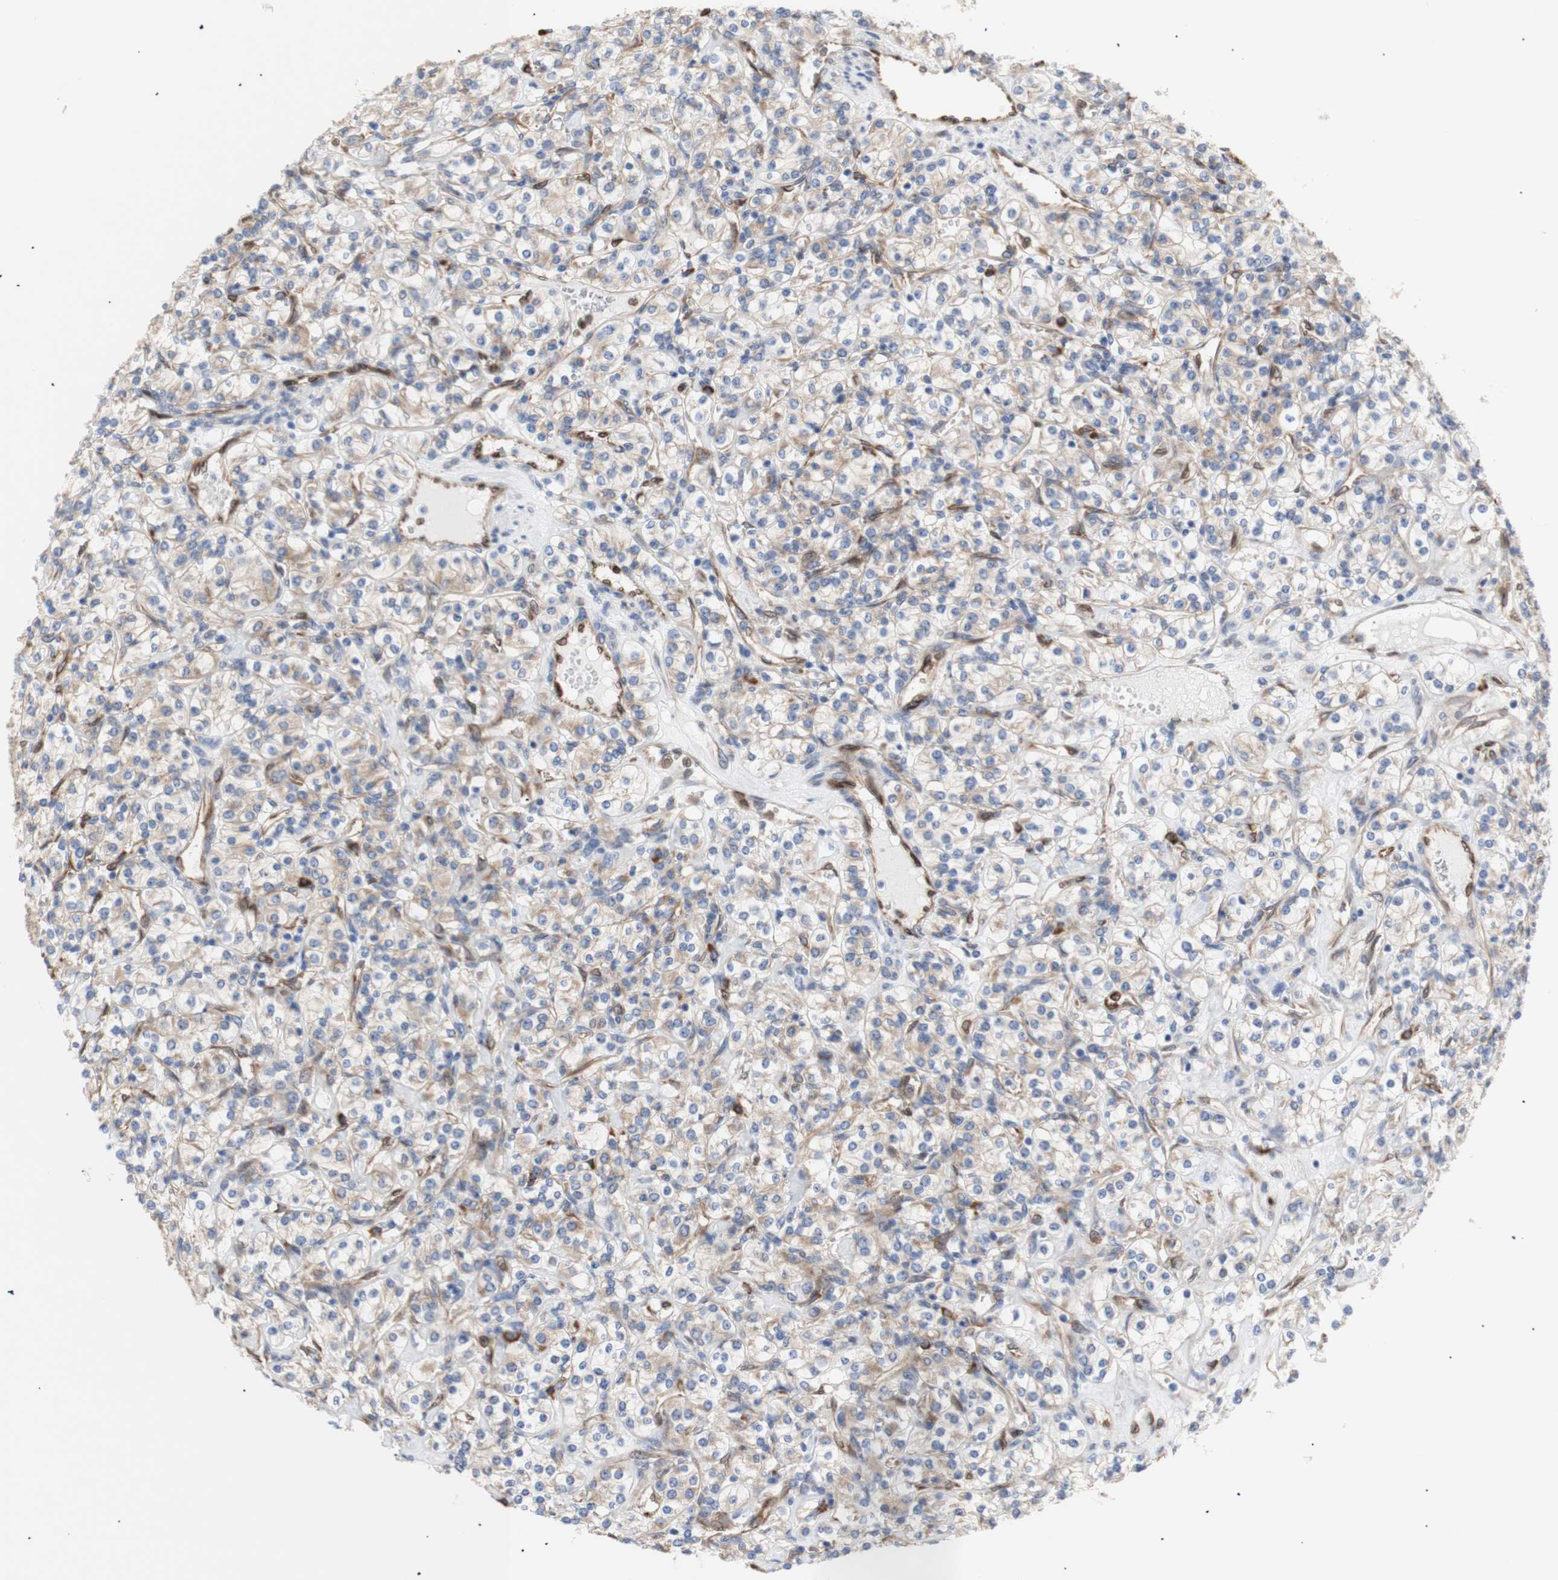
{"staining": {"intensity": "weak", "quantity": "25%-75%", "location": "cytoplasmic/membranous"}, "tissue": "renal cancer", "cell_type": "Tumor cells", "image_type": "cancer", "snomed": [{"axis": "morphology", "description": "Adenocarcinoma, NOS"}, {"axis": "topography", "description": "Kidney"}], "caption": "Immunohistochemical staining of human adenocarcinoma (renal) shows low levels of weak cytoplasmic/membranous staining in about 25%-75% of tumor cells.", "gene": "ERLIN1", "patient": {"sex": "male", "age": 77}}